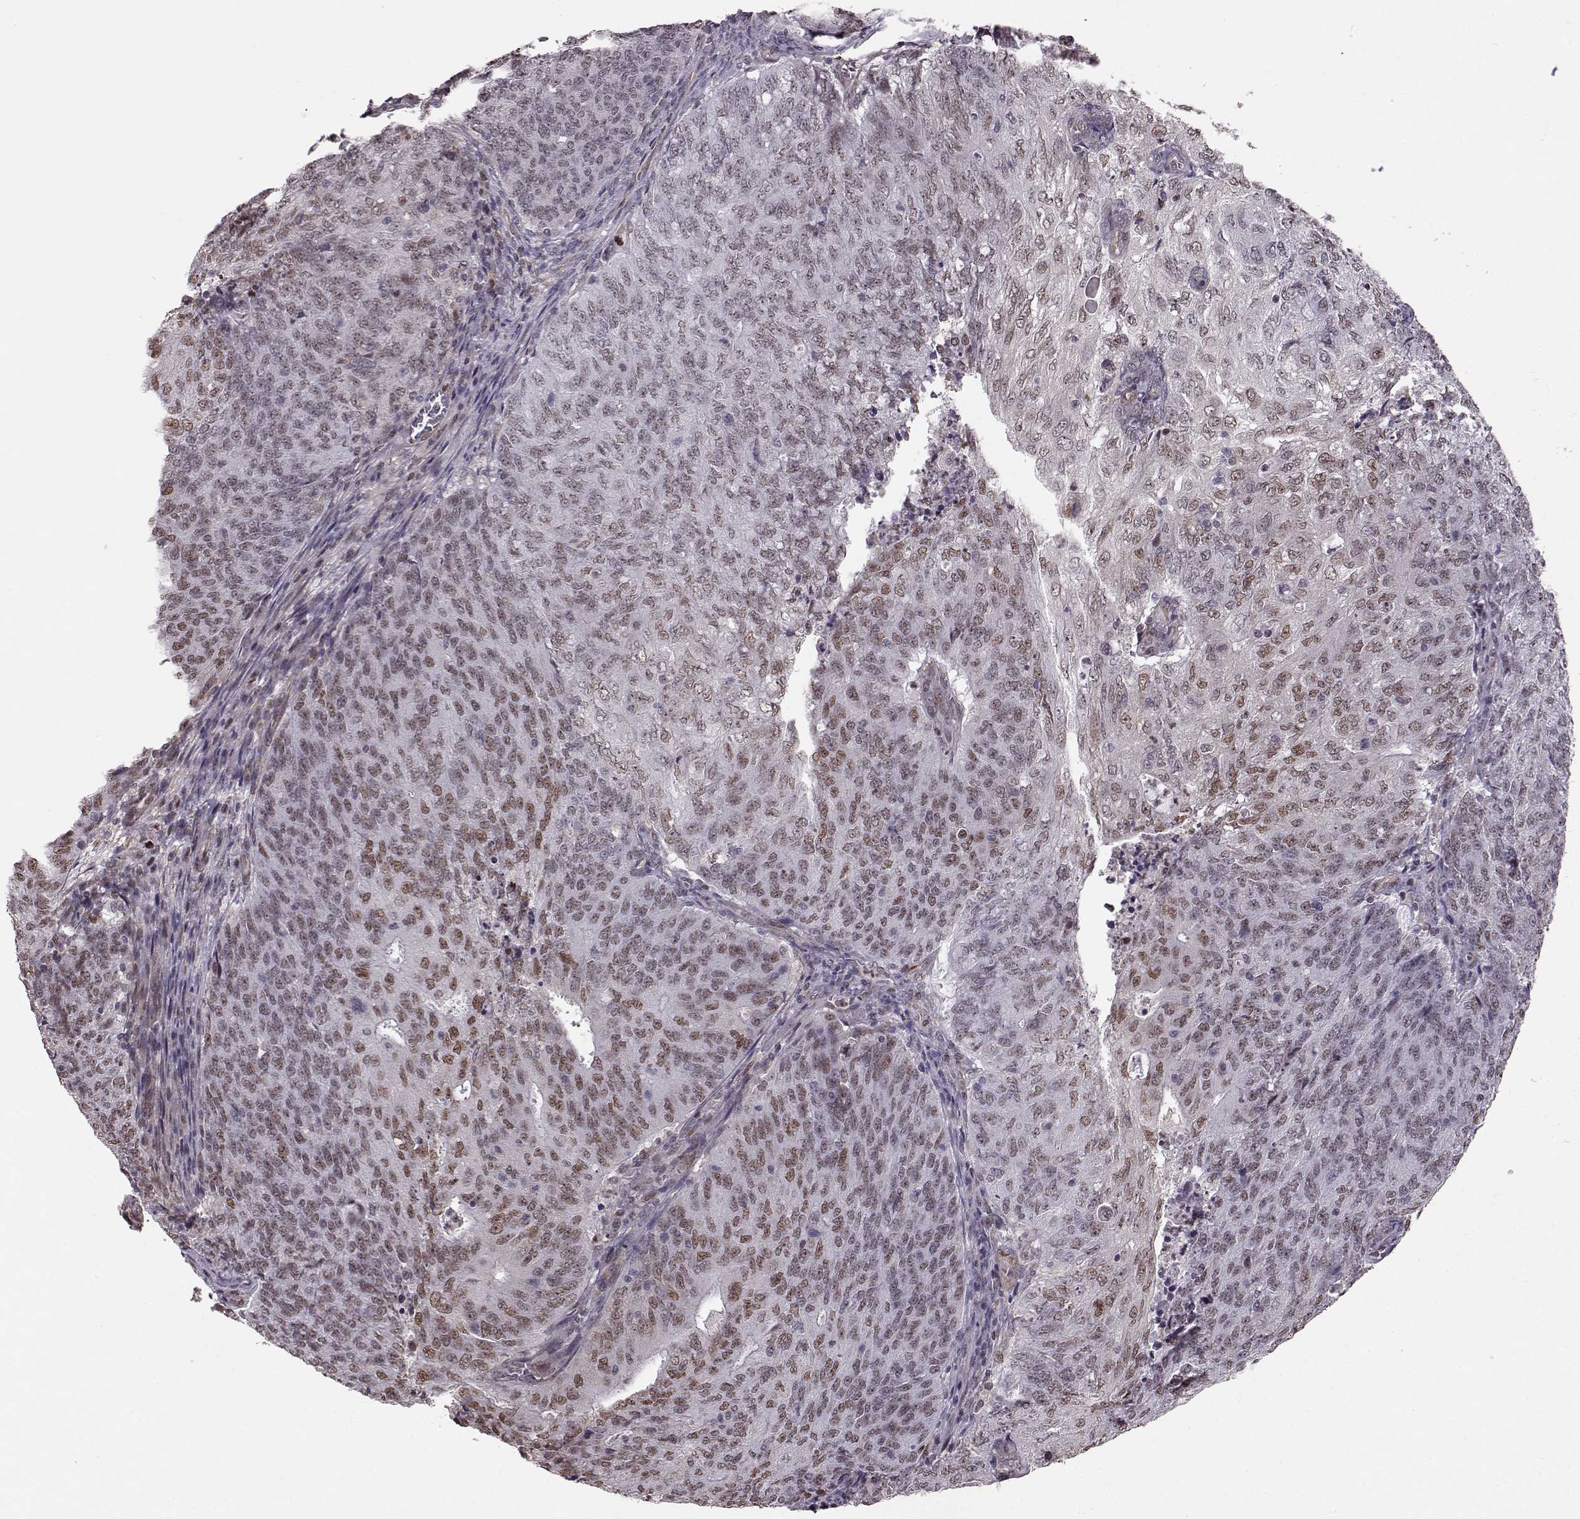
{"staining": {"intensity": "moderate", "quantity": "25%-75%", "location": "nuclear"}, "tissue": "endometrial cancer", "cell_type": "Tumor cells", "image_type": "cancer", "snomed": [{"axis": "morphology", "description": "Adenocarcinoma, NOS"}, {"axis": "topography", "description": "Endometrium"}], "caption": "Endometrial adenocarcinoma stained with a protein marker displays moderate staining in tumor cells.", "gene": "KLF6", "patient": {"sex": "female", "age": 82}}